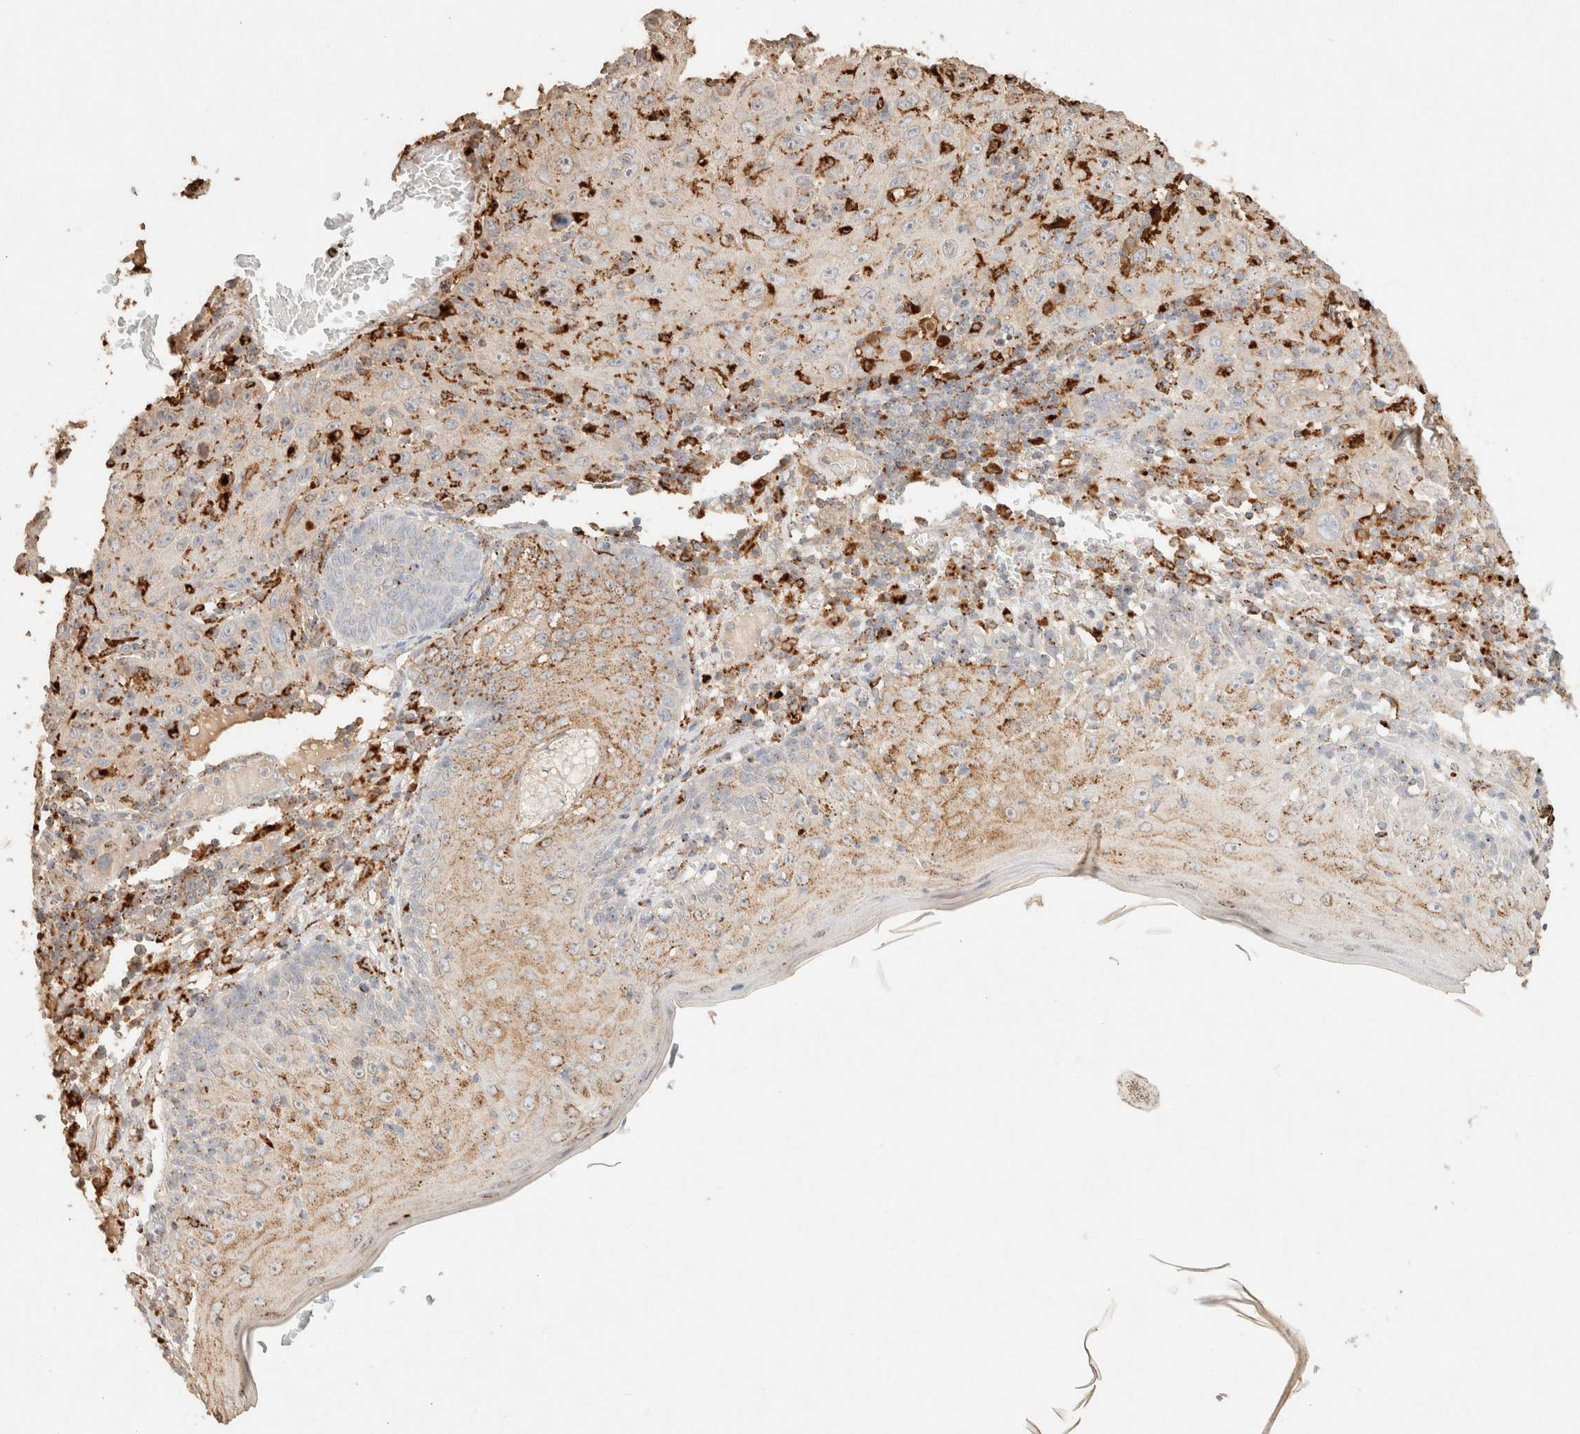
{"staining": {"intensity": "moderate", "quantity": "<25%", "location": "cytoplasmic/membranous"}, "tissue": "skin cancer", "cell_type": "Tumor cells", "image_type": "cancer", "snomed": [{"axis": "morphology", "description": "Squamous cell carcinoma, NOS"}, {"axis": "topography", "description": "Skin"}], "caption": "Brown immunohistochemical staining in skin squamous cell carcinoma displays moderate cytoplasmic/membranous expression in about <25% of tumor cells. The staining is performed using DAB brown chromogen to label protein expression. The nuclei are counter-stained blue using hematoxylin.", "gene": "CTSC", "patient": {"sex": "female", "age": 88}}